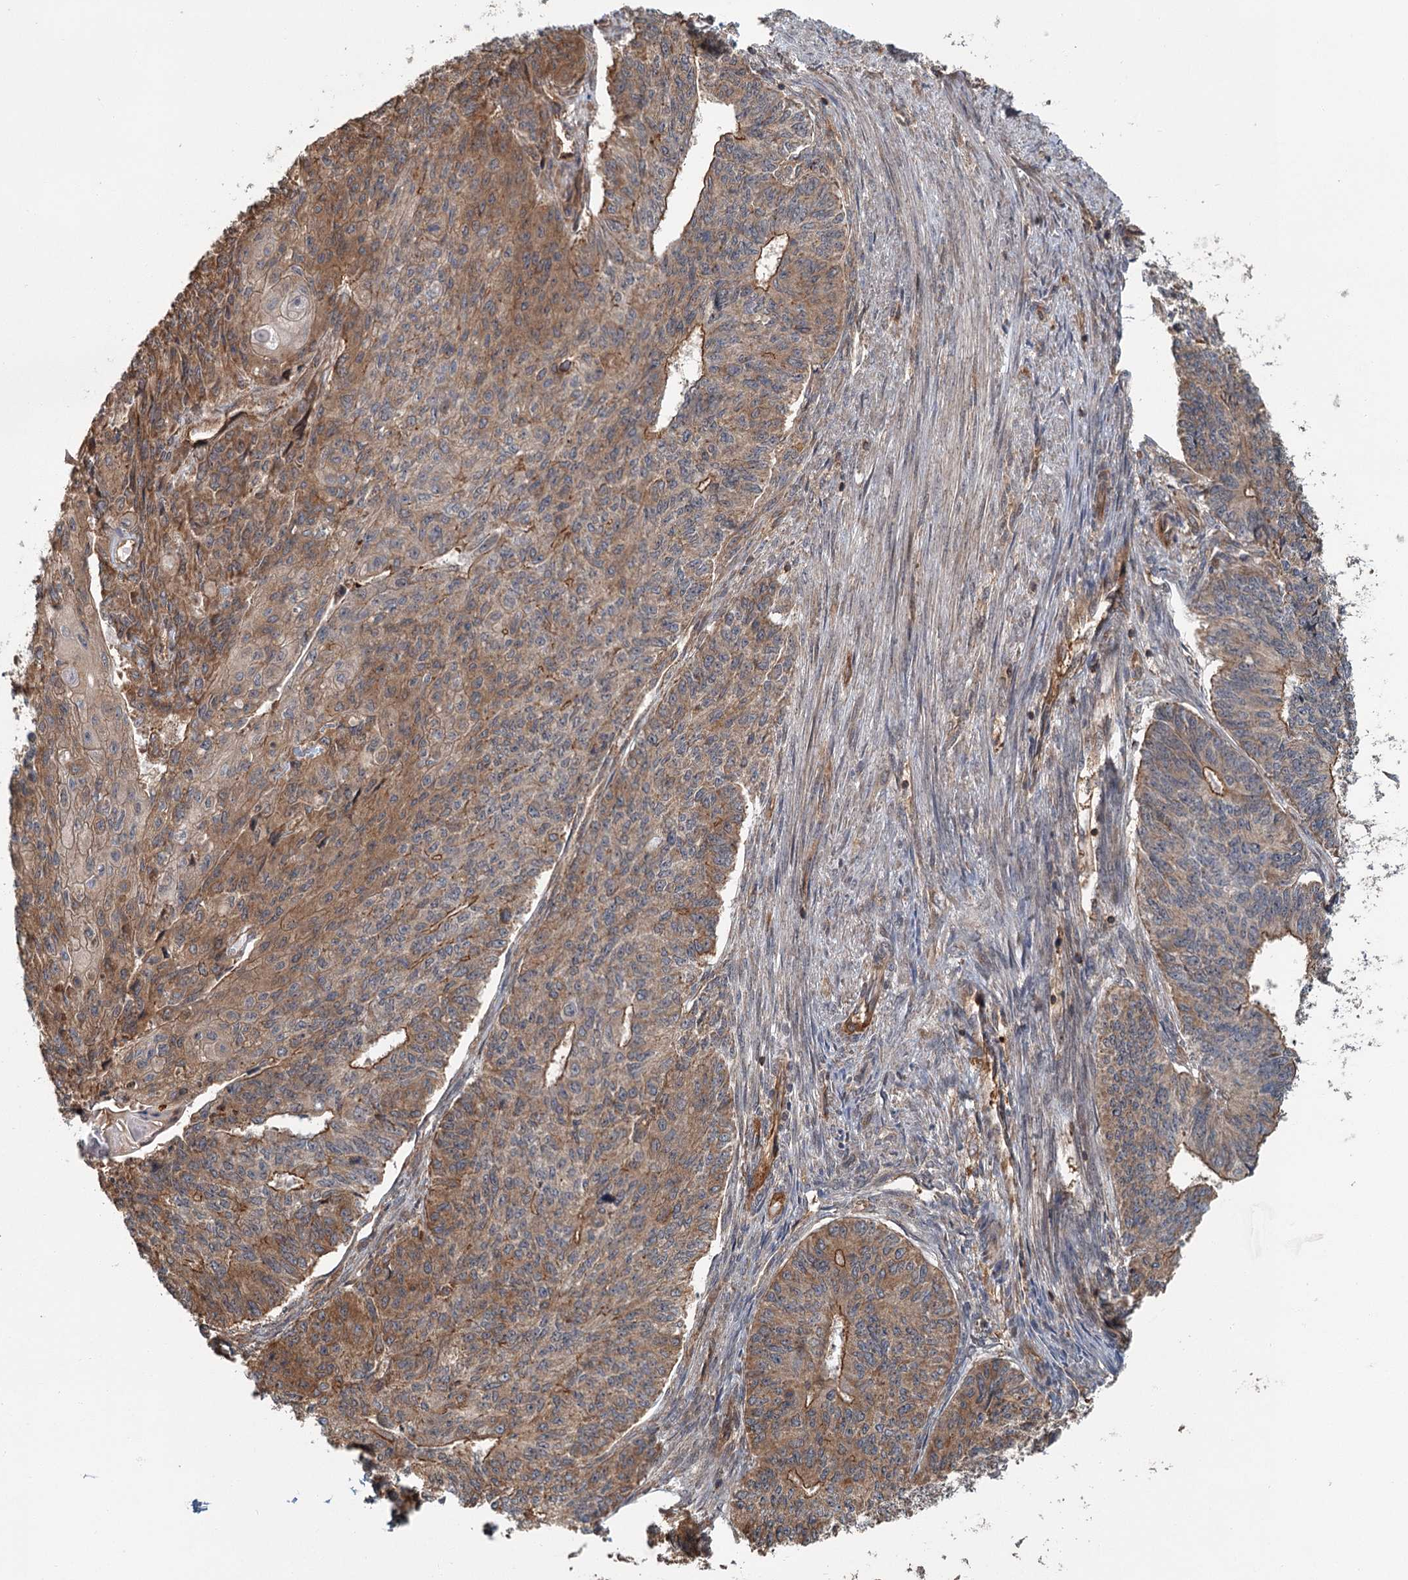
{"staining": {"intensity": "moderate", "quantity": ">75%", "location": "cytoplasmic/membranous"}, "tissue": "endometrial cancer", "cell_type": "Tumor cells", "image_type": "cancer", "snomed": [{"axis": "morphology", "description": "Adenocarcinoma, NOS"}, {"axis": "topography", "description": "Endometrium"}], "caption": "High-magnification brightfield microscopy of endometrial cancer stained with DAB (brown) and counterstained with hematoxylin (blue). tumor cells exhibit moderate cytoplasmic/membranous expression is present in approximately>75% of cells.", "gene": "ZNF527", "patient": {"sex": "female", "age": 32}}